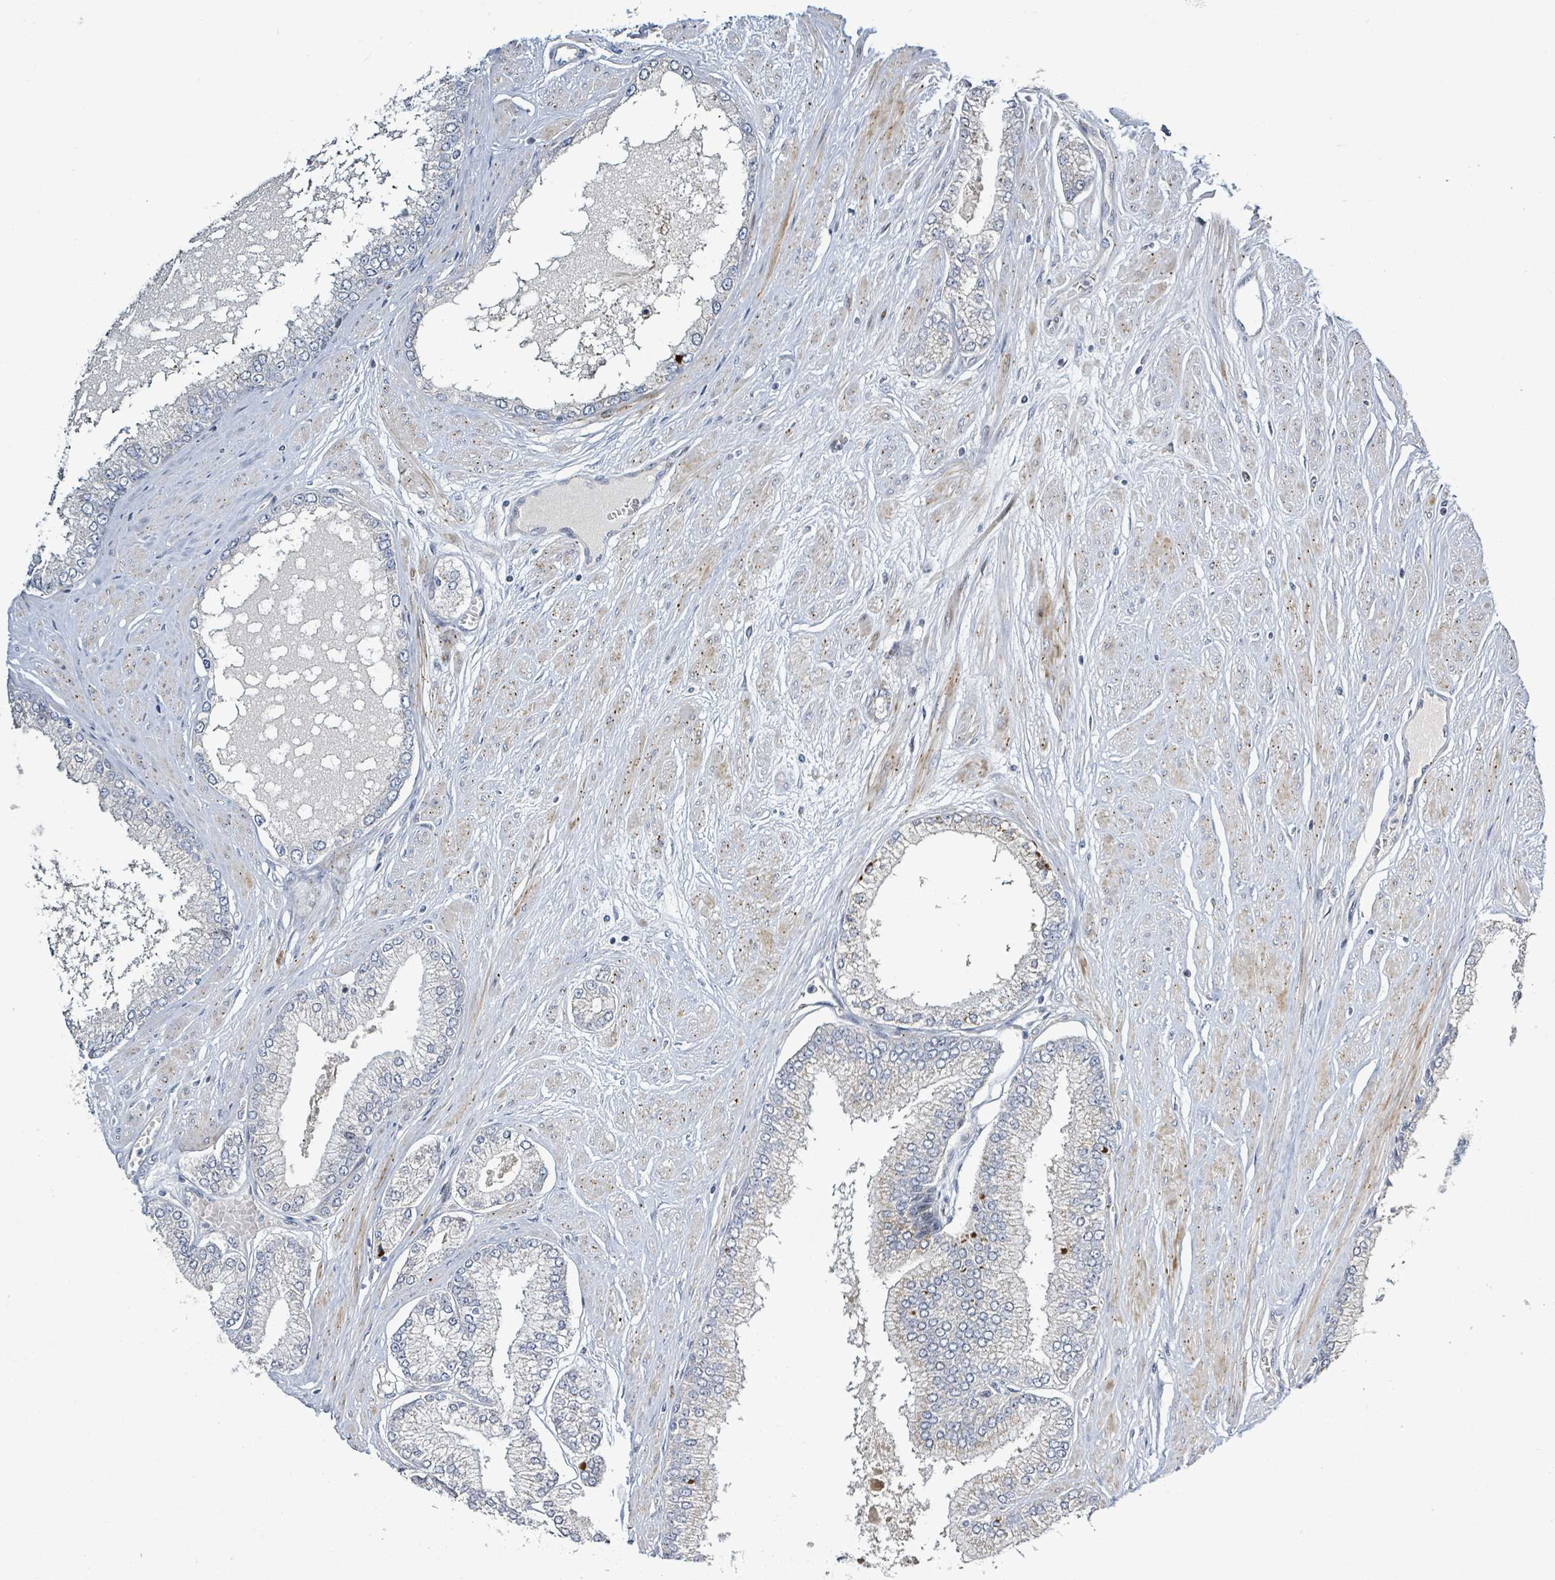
{"staining": {"intensity": "negative", "quantity": "none", "location": "none"}, "tissue": "prostate cancer", "cell_type": "Tumor cells", "image_type": "cancer", "snomed": [{"axis": "morphology", "description": "Adenocarcinoma, Low grade"}, {"axis": "topography", "description": "Prostate"}], "caption": "High magnification brightfield microscopy of adenocarcinoma (low-grade) (prostate) stained with DAB (3,3'-diaminobenzidine) (brown) and counterstained with hematoxylin (blue): tumor cells show no significant staining.", "gene": "CFAP210", "patient": {"sex": "male", "age": 55}}